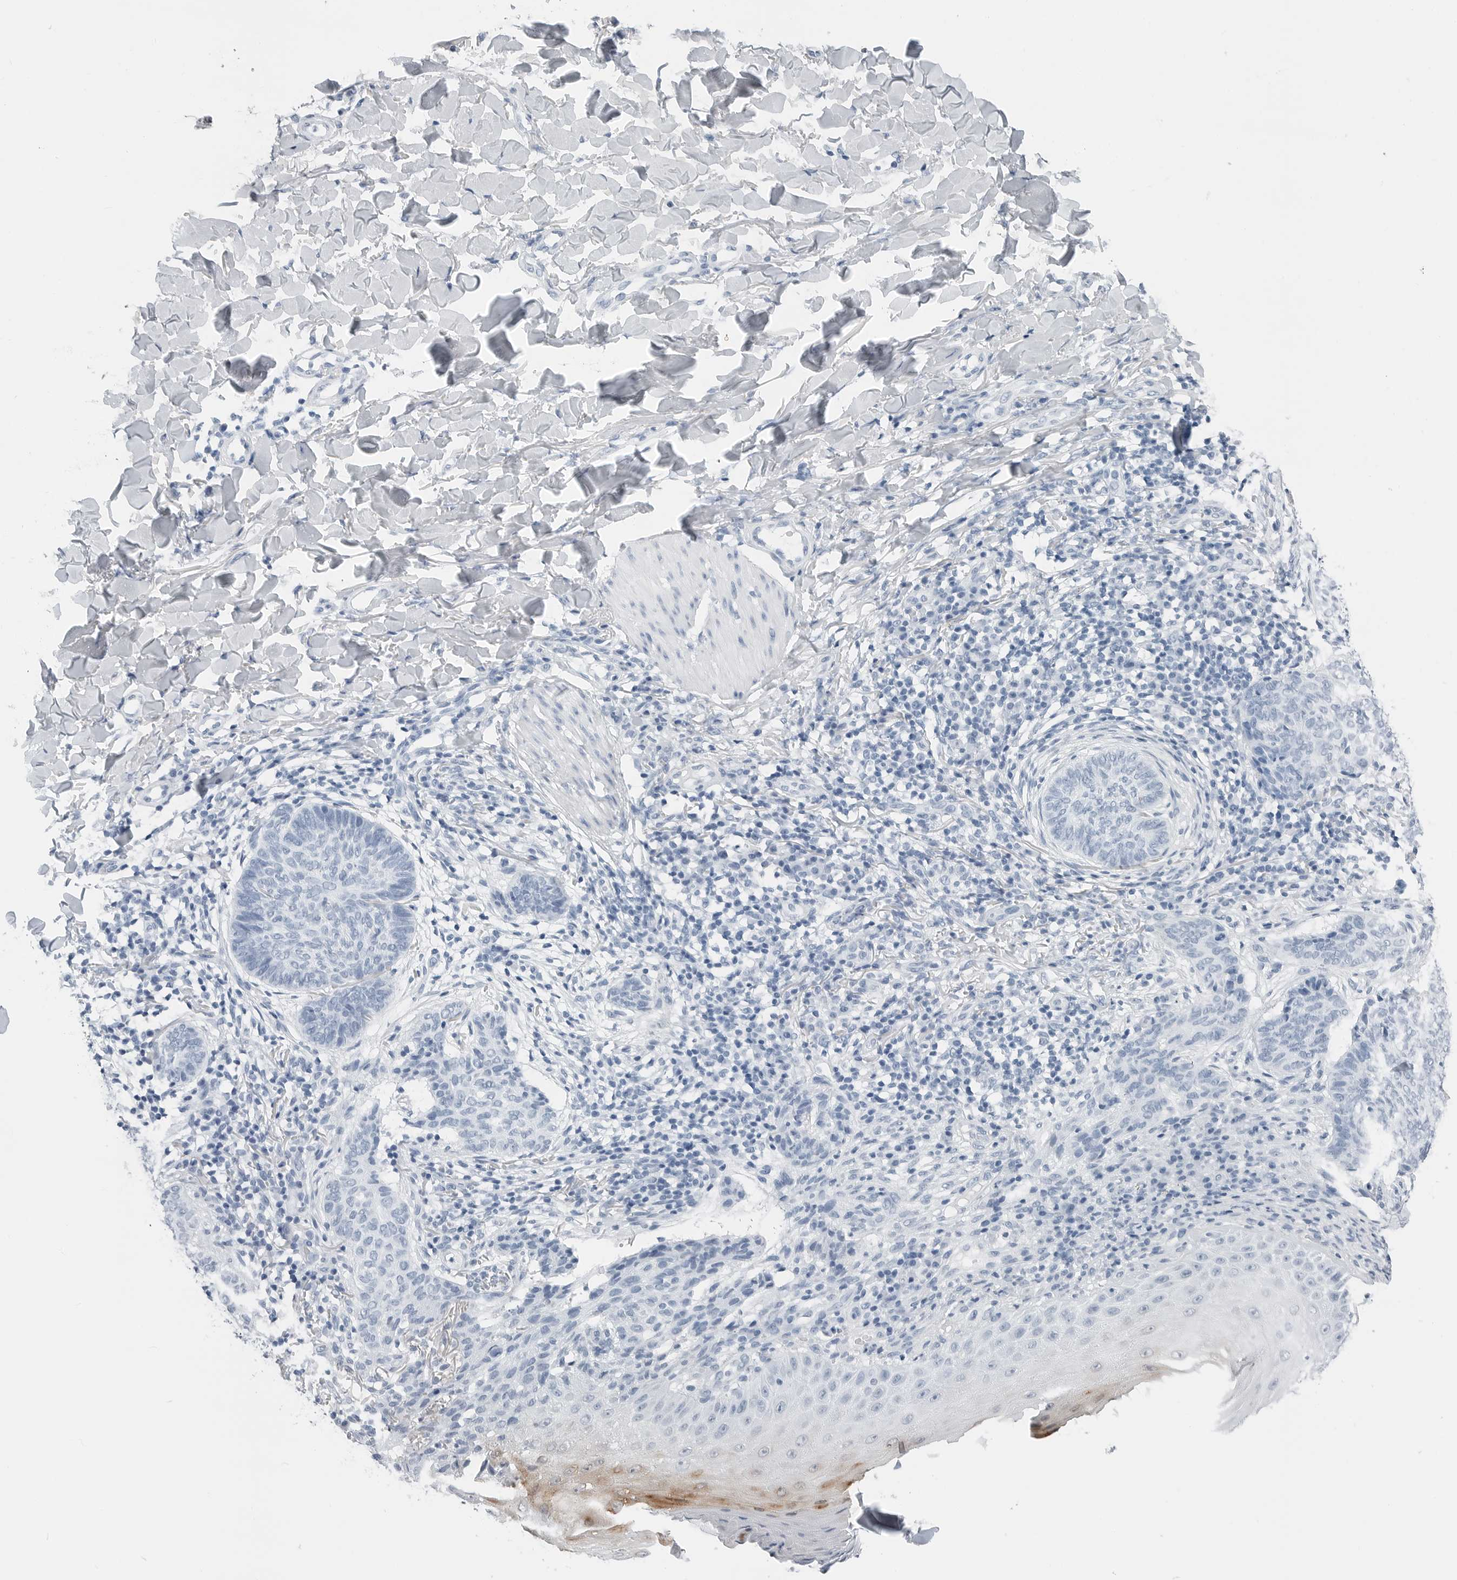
{"staining": {"intensity": "negative", "quantity": "none", "location": "none"}, "tissue": "skin cancer", "cell_type": "Tumor cells", "image_type": "cancer", "snomed": [{"axis": "morphology", "description": "Normal tissue, NOS"}, {"axis": "morphology", "description": "Basal cell carcinoma"}, {"axis": "topography", "description": "Skin"}], "caption": "This photomicrograph is of basal cell carcinoma (skin) stained with immunohistochemistry to label a protein in brown with the nuclei are counter-stained blue. There is no expression in tumor cells. (DAB (3,3'-diaminobenzidine) immunohistochemistry (IHC) visualized using brightfield microscopy, high magnification).", "gene": "SLPI", "patient": {"sex": "male", "age": 50}}